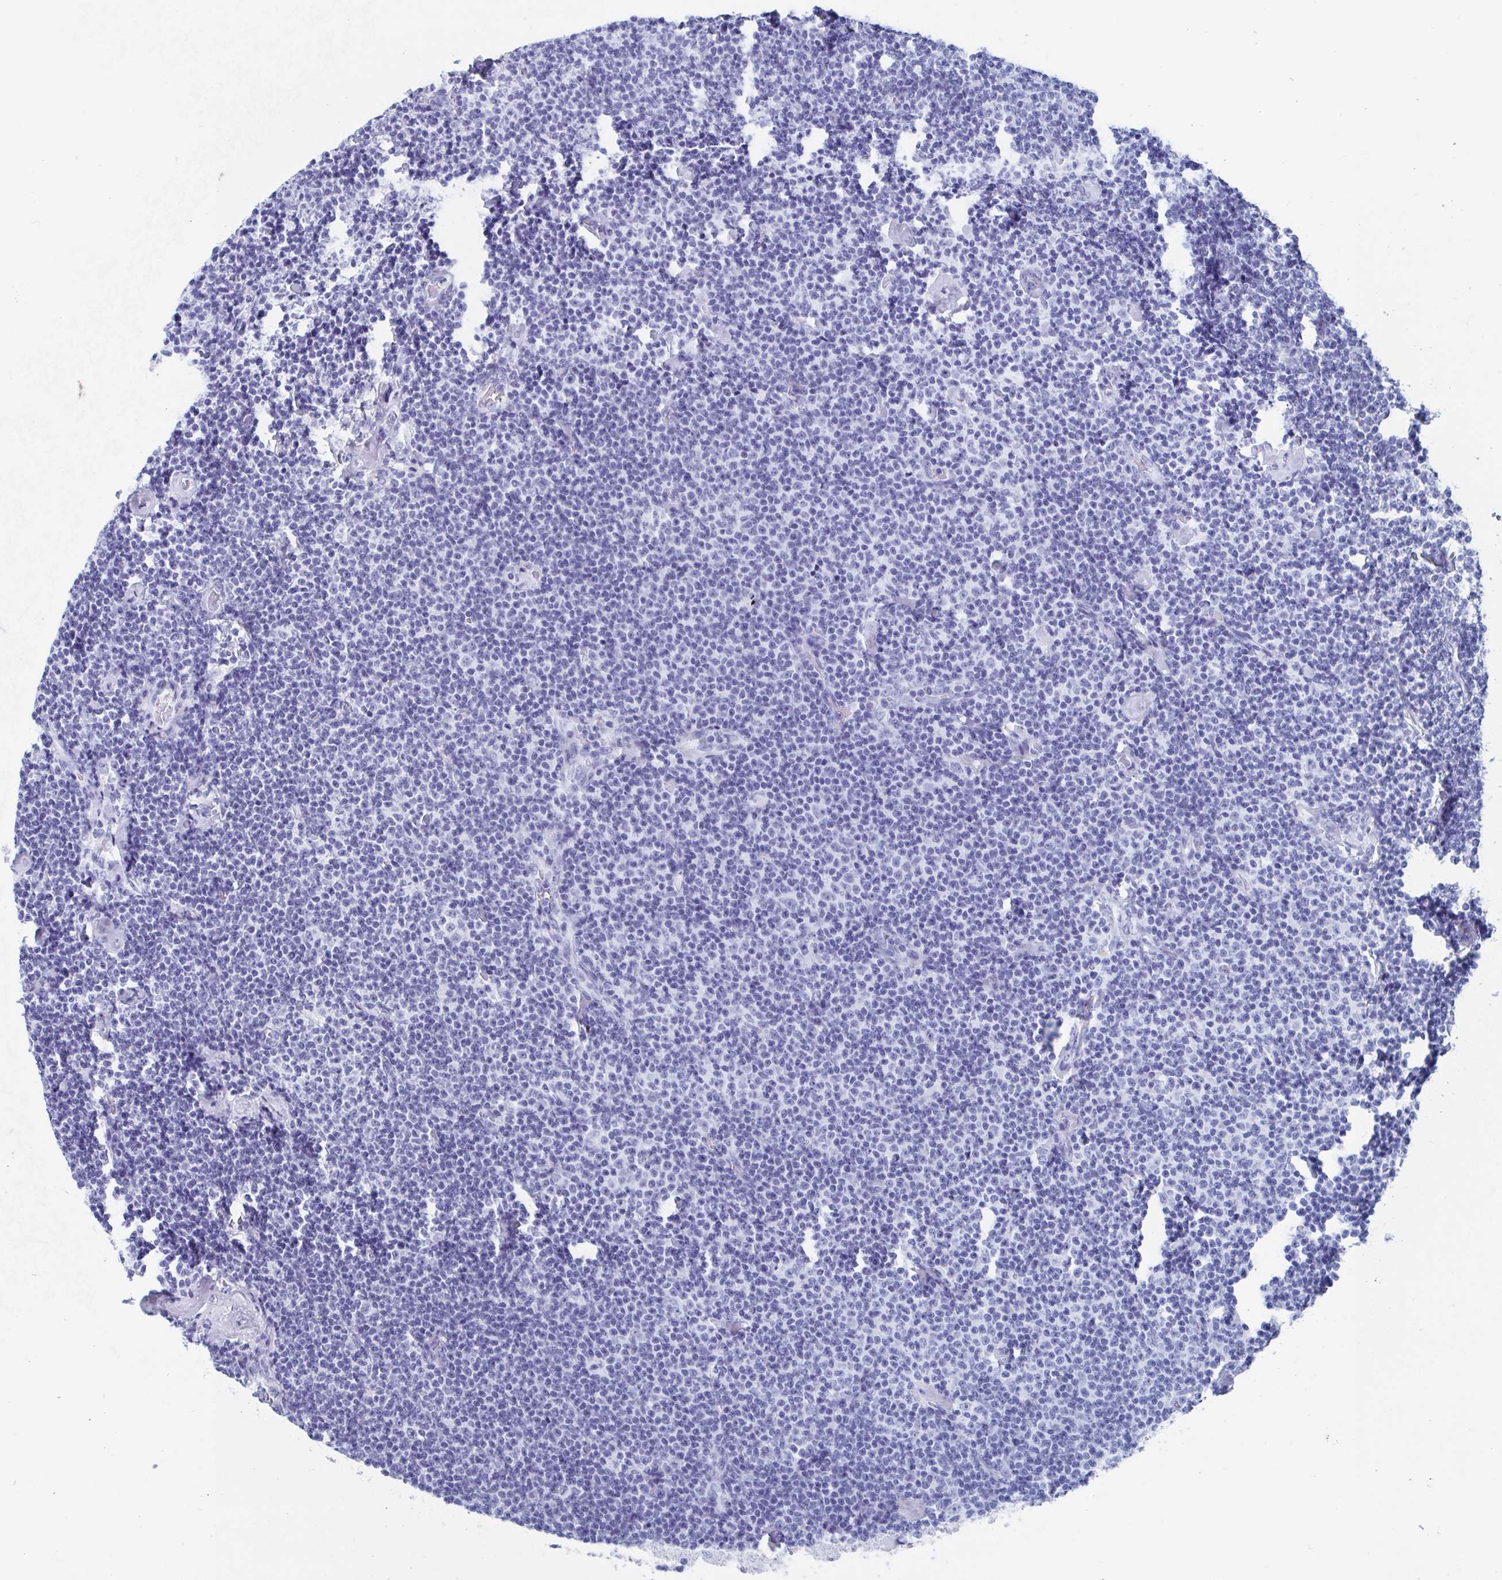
{"staining": {"intensity": "negative", "quantity": "none", "location": "none"}, "tissue": "lymphoma", "cell_type": "Tumor cells", "image_type": "cancer", "snomed": [{"axis": "morphology", "description": "Malignant lymphoma, non-Hodgkin's type, Low grade"}, {"axis": "topography", "description": "Lymph node"}], "caption": "Immunohistochemical staining of human malignant lymphoma, non-Hodgkin's type (low-grade) reveals no significant positivity in tumor cells. (DAB (3,3'-diaminobenzidine) immunohistochemistry (IHC) visualized using brightfield microscopy, high magnification).", "gene": "HDGFL1", "patient": {"sex": "male", "age": 81}}